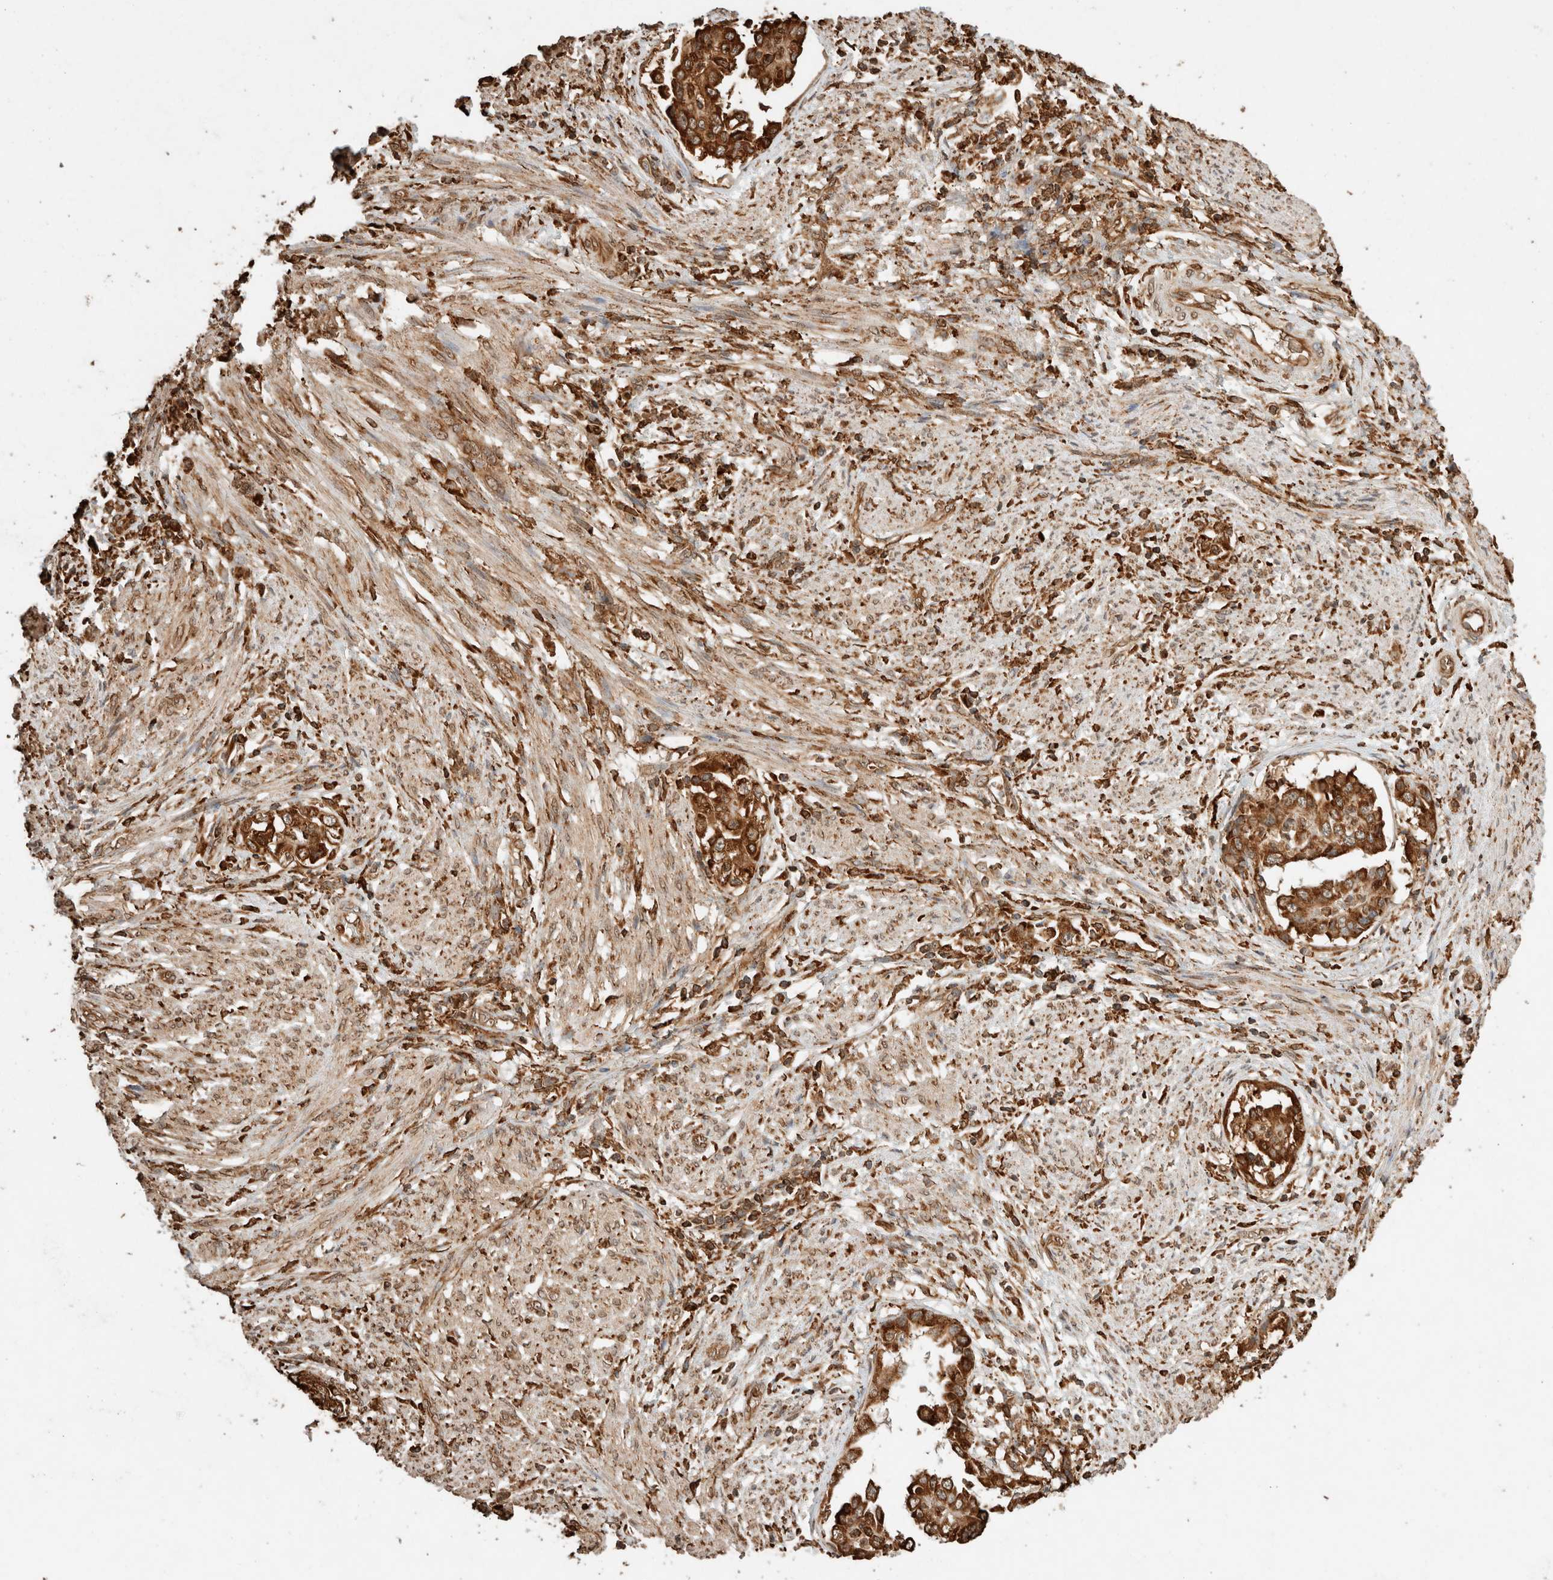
{"staining": {"intensity": "strong", "quantity": ">75%", "location": "cytoplasmic/membranous"}, "tissue": "endometrial cancer", "cell_type": "Tumor cells", "image_type": "cancer", "snomed": [{"axis": "morphology", "description": "Adenocarcinoma, NOS"}, {"axis": "topography", "description": "Endometrium"}], "caption": "Immunohistochemical staining of endometrial cancer reveals strong cytoplasmic/membranous protein expression in approximately >75% of tumor cells.", "gene": "ERAP1", "patient": {"sex": "female", "age": 85}}